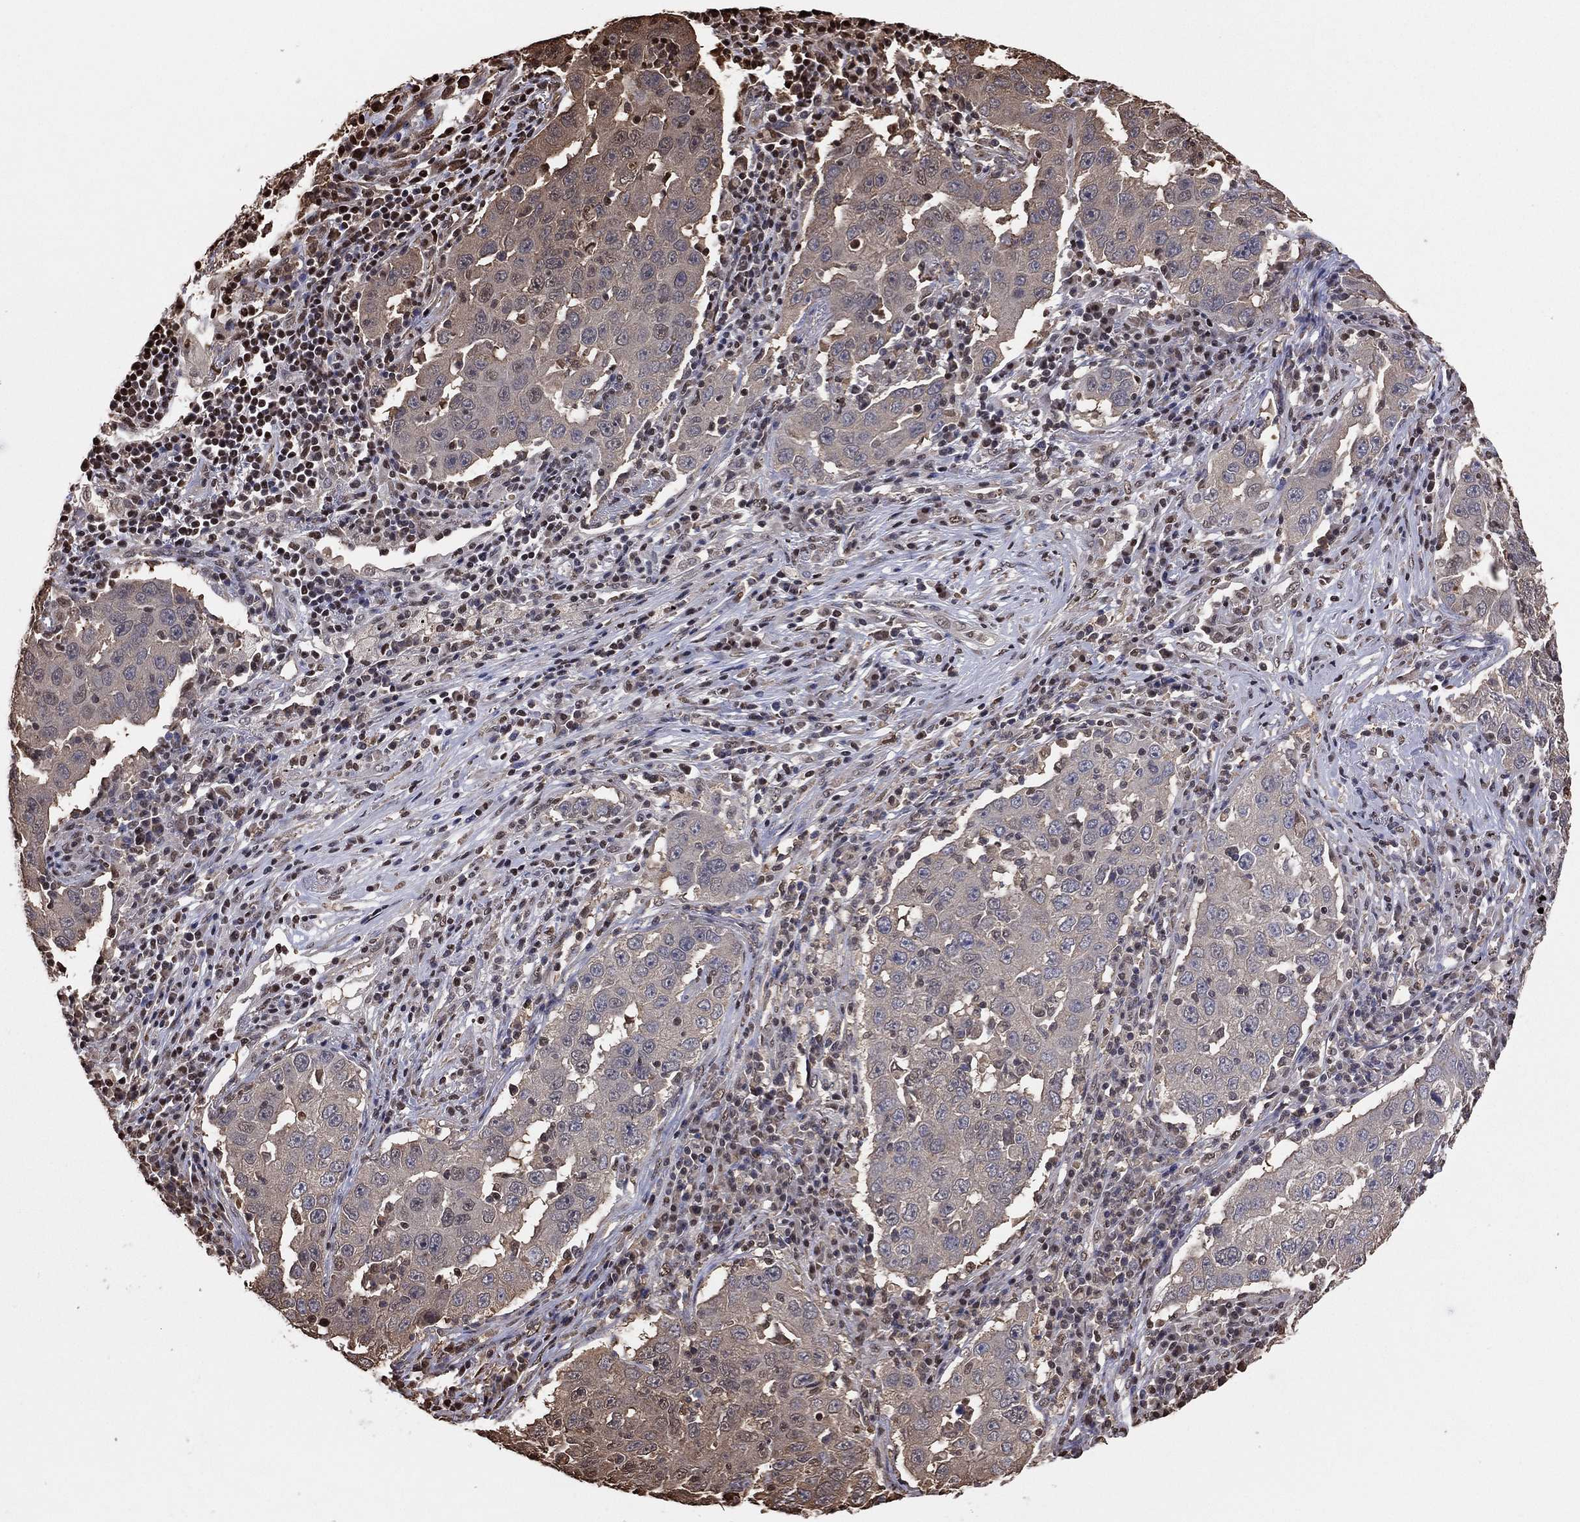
{"staining": {"intensity": "negative", "quantity": "none", "location": "none"}, "tissue": "lung cancer", "cell_type": "Tumor cells", "image_type": "cancer", "snomed": [{"axis": "morphology", "description": "Adenocarcinoma, NOS"}, {"axis": "topography", "description": "Lung"}], "caption": "The IHC histopathology image has no significant positivity in tumor cells of lung adenocarcinoma tissue. (DAB (3,3'-diaminobenzidine) immunohistochemistry with hematoxylin counter stain).", "gene": "GAPDH", "patient": {"sex": "male", "age": 73}}